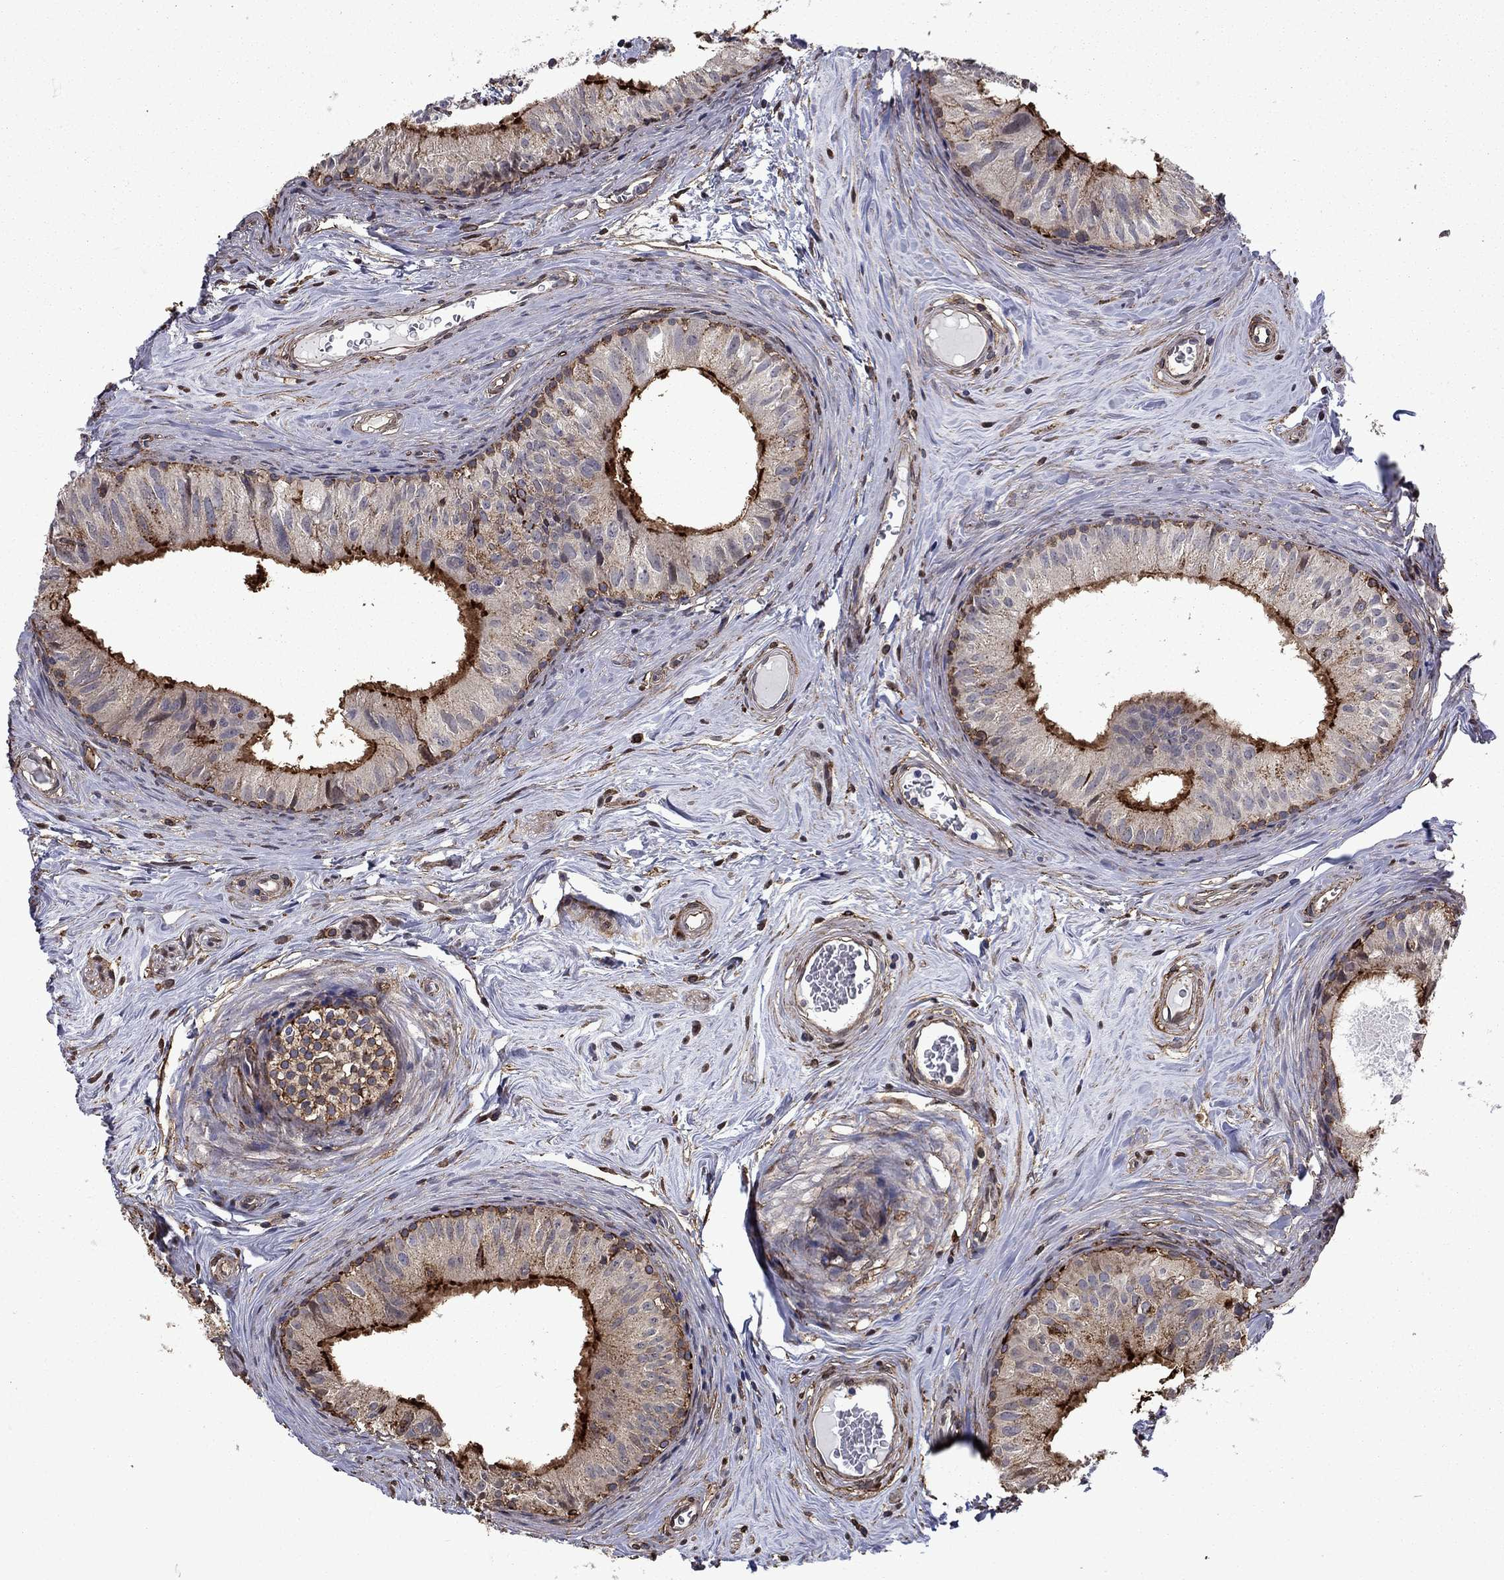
{"staining": {"intensity": "strong", "quantity": "25%-75%", "location": "cytoplasmic/membranous"}, "tissue": "epididymis", "cell_type": "Glandular cells", "image_type": "normal", "snomed": [{"axis": "morphology", "description": "Normal tissue, NOS"}, {"axis": "topography", "description": "Epididymis"}], "caption": "The image shows immunohistochemical staining of unremarkable epididymis. There is strong cytoplasmic/membranous positivity is appreciated in about 25%-75% of glandular cells.", "gene": "PLAU", "patient": {"sex": "male", "age": 52}}